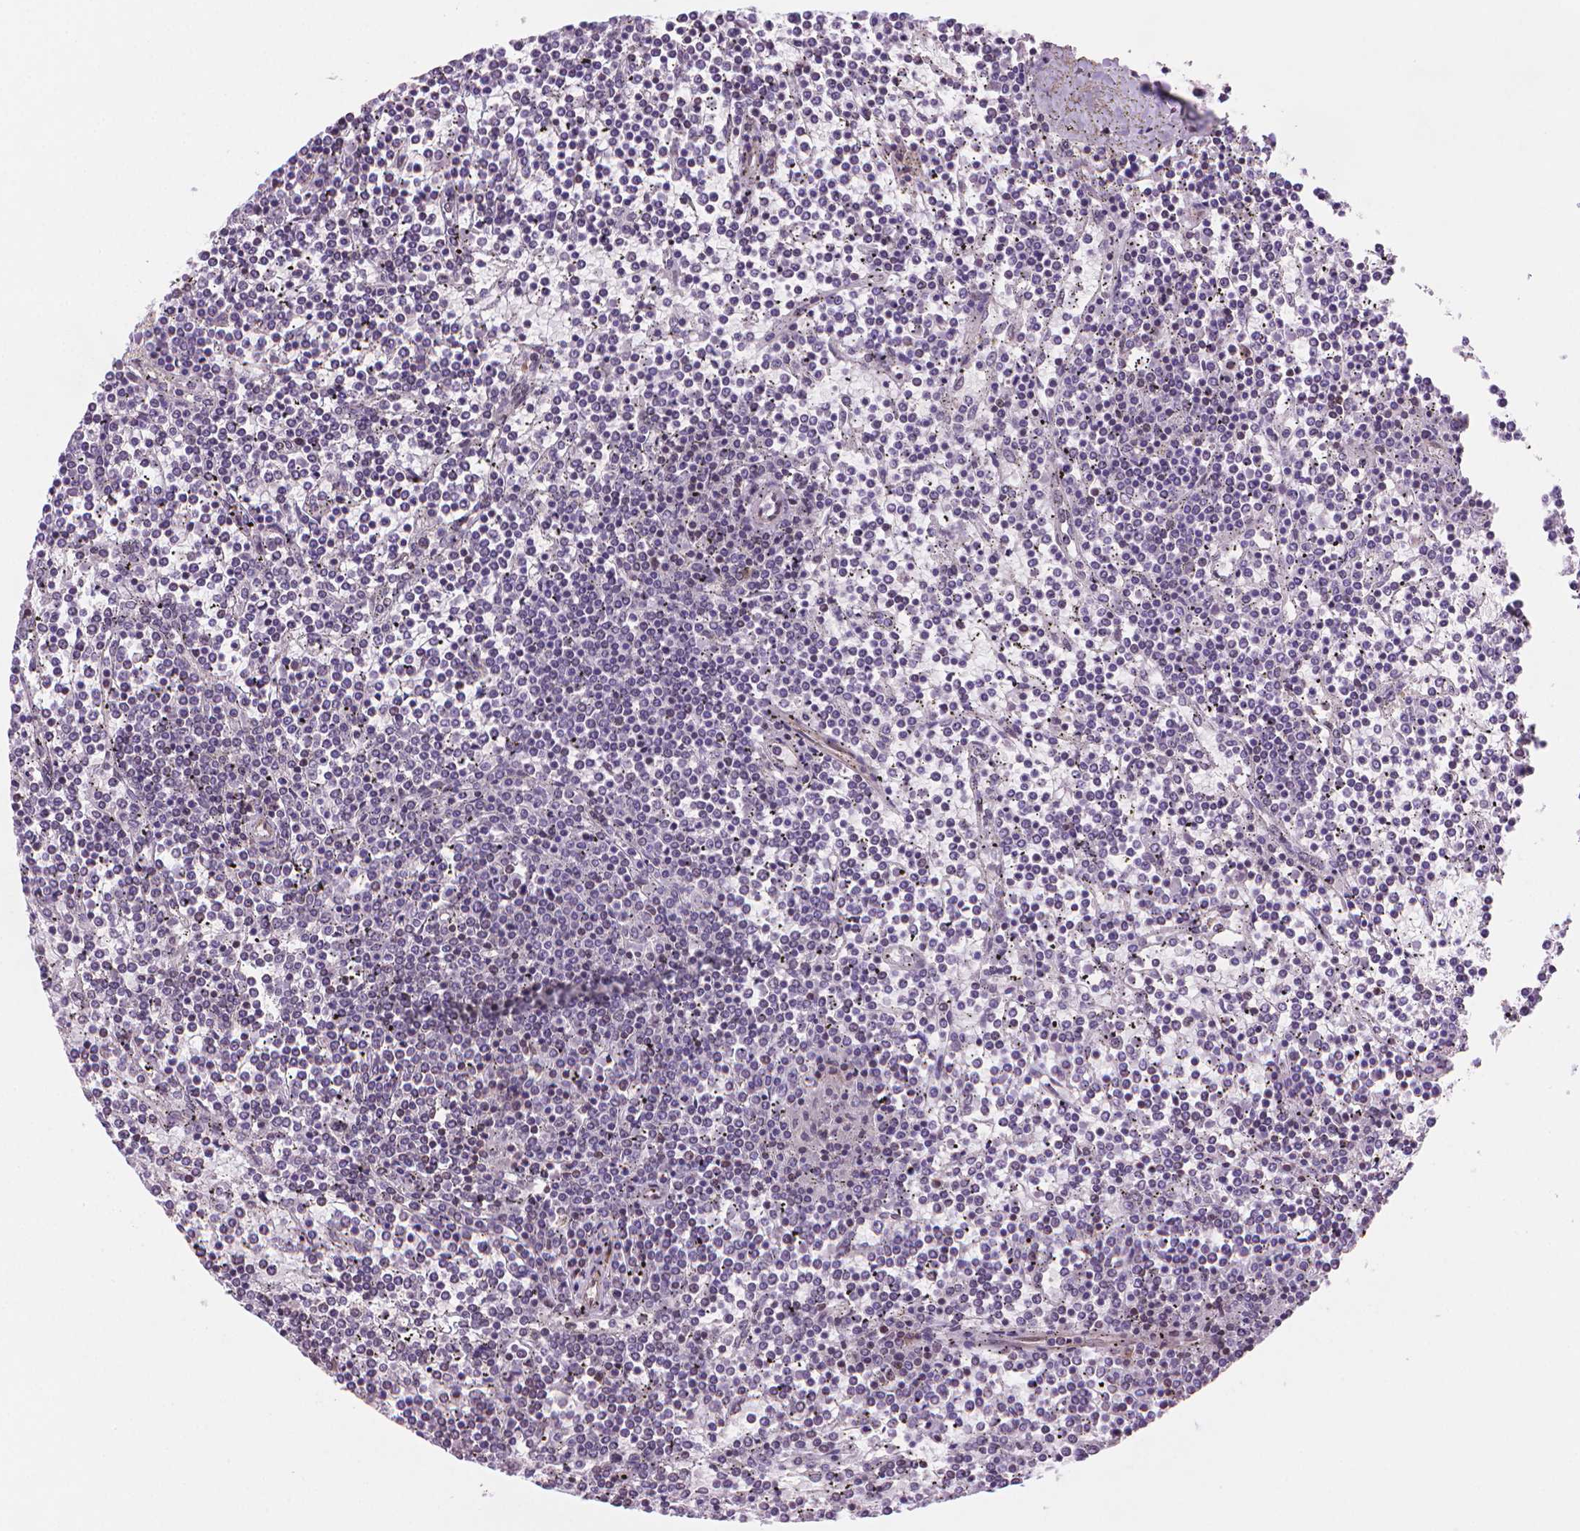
{"staining": {"intensity": "negative", "quantity": "none", "location": "none"}, "tissue": "lymphoma", "cell_type": "Tumor cells", "image_type": "cancer", "snomed": [{"axis": "morphology", "description": "Malignant lymphoma, non-Hodgkin's type, Low grade"}, {"axis": "topography", "description": "Spleen"}], "caption": "Protein analysis of lymphoma displays no significant staining in tumor cells.", "gene": "TMEM184A", "patient": {"sex": "female", "age": 19}}